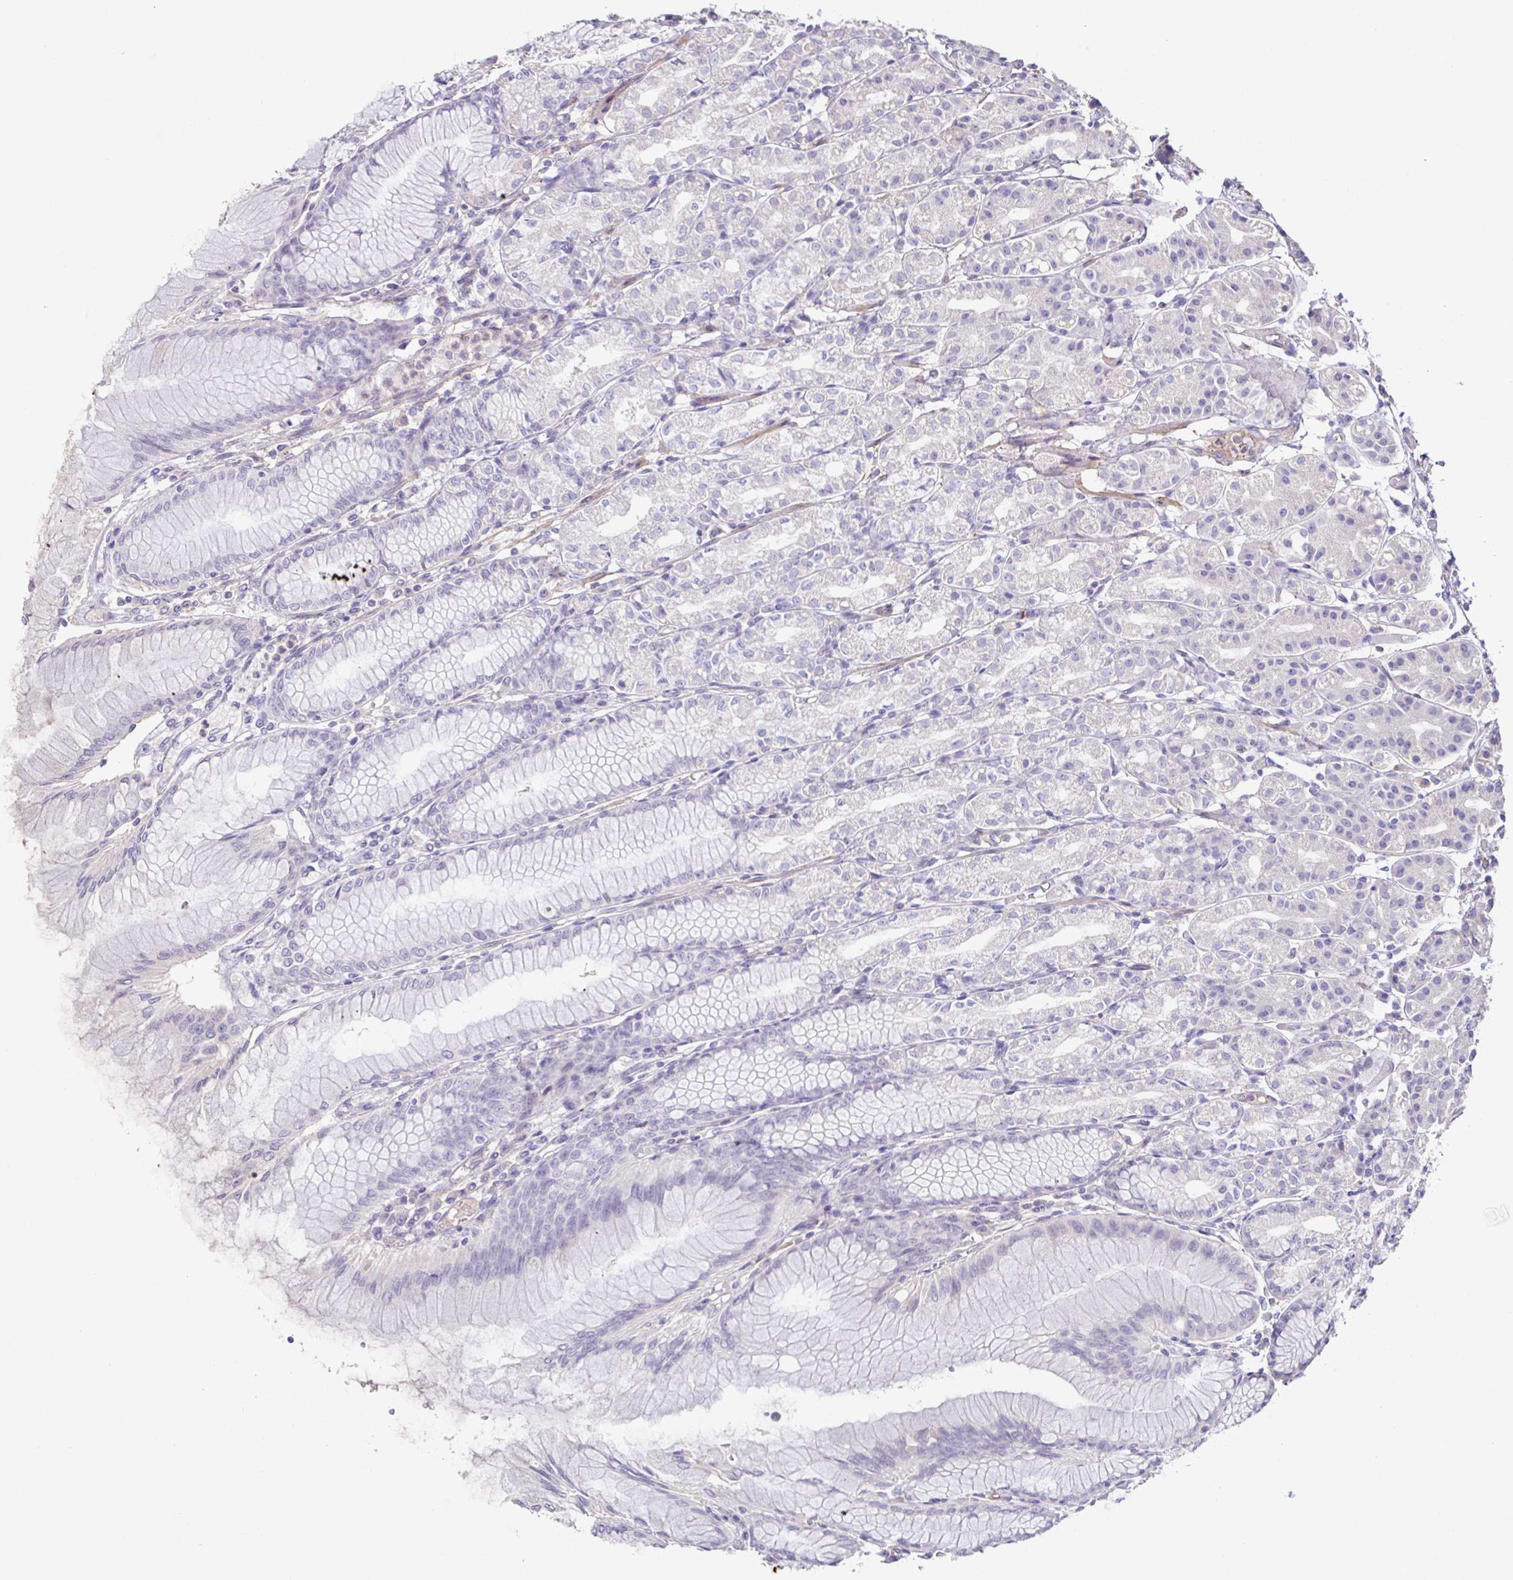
{"staining": {"intensity": "negative", "quantity": "none", "location": "none"}, "tissue": "stomach", "cell_type": "Glandular cells", "image_type": "normal", "snomed": [{"axis": "morphology", "description": "Normal tissue, NOS"}, {"axis": "topography", "description": "Stomach"}], "caption": "The photomicrograph displays no significant staining in glandular cells of stomach. (Brightfield microscopy of DAB (3,3'-diaminobenzidine) immunohistochemistry (IHC) at high magnification).", "gene": "PYGM", "patient": {"sex": "female", "age": 57}}